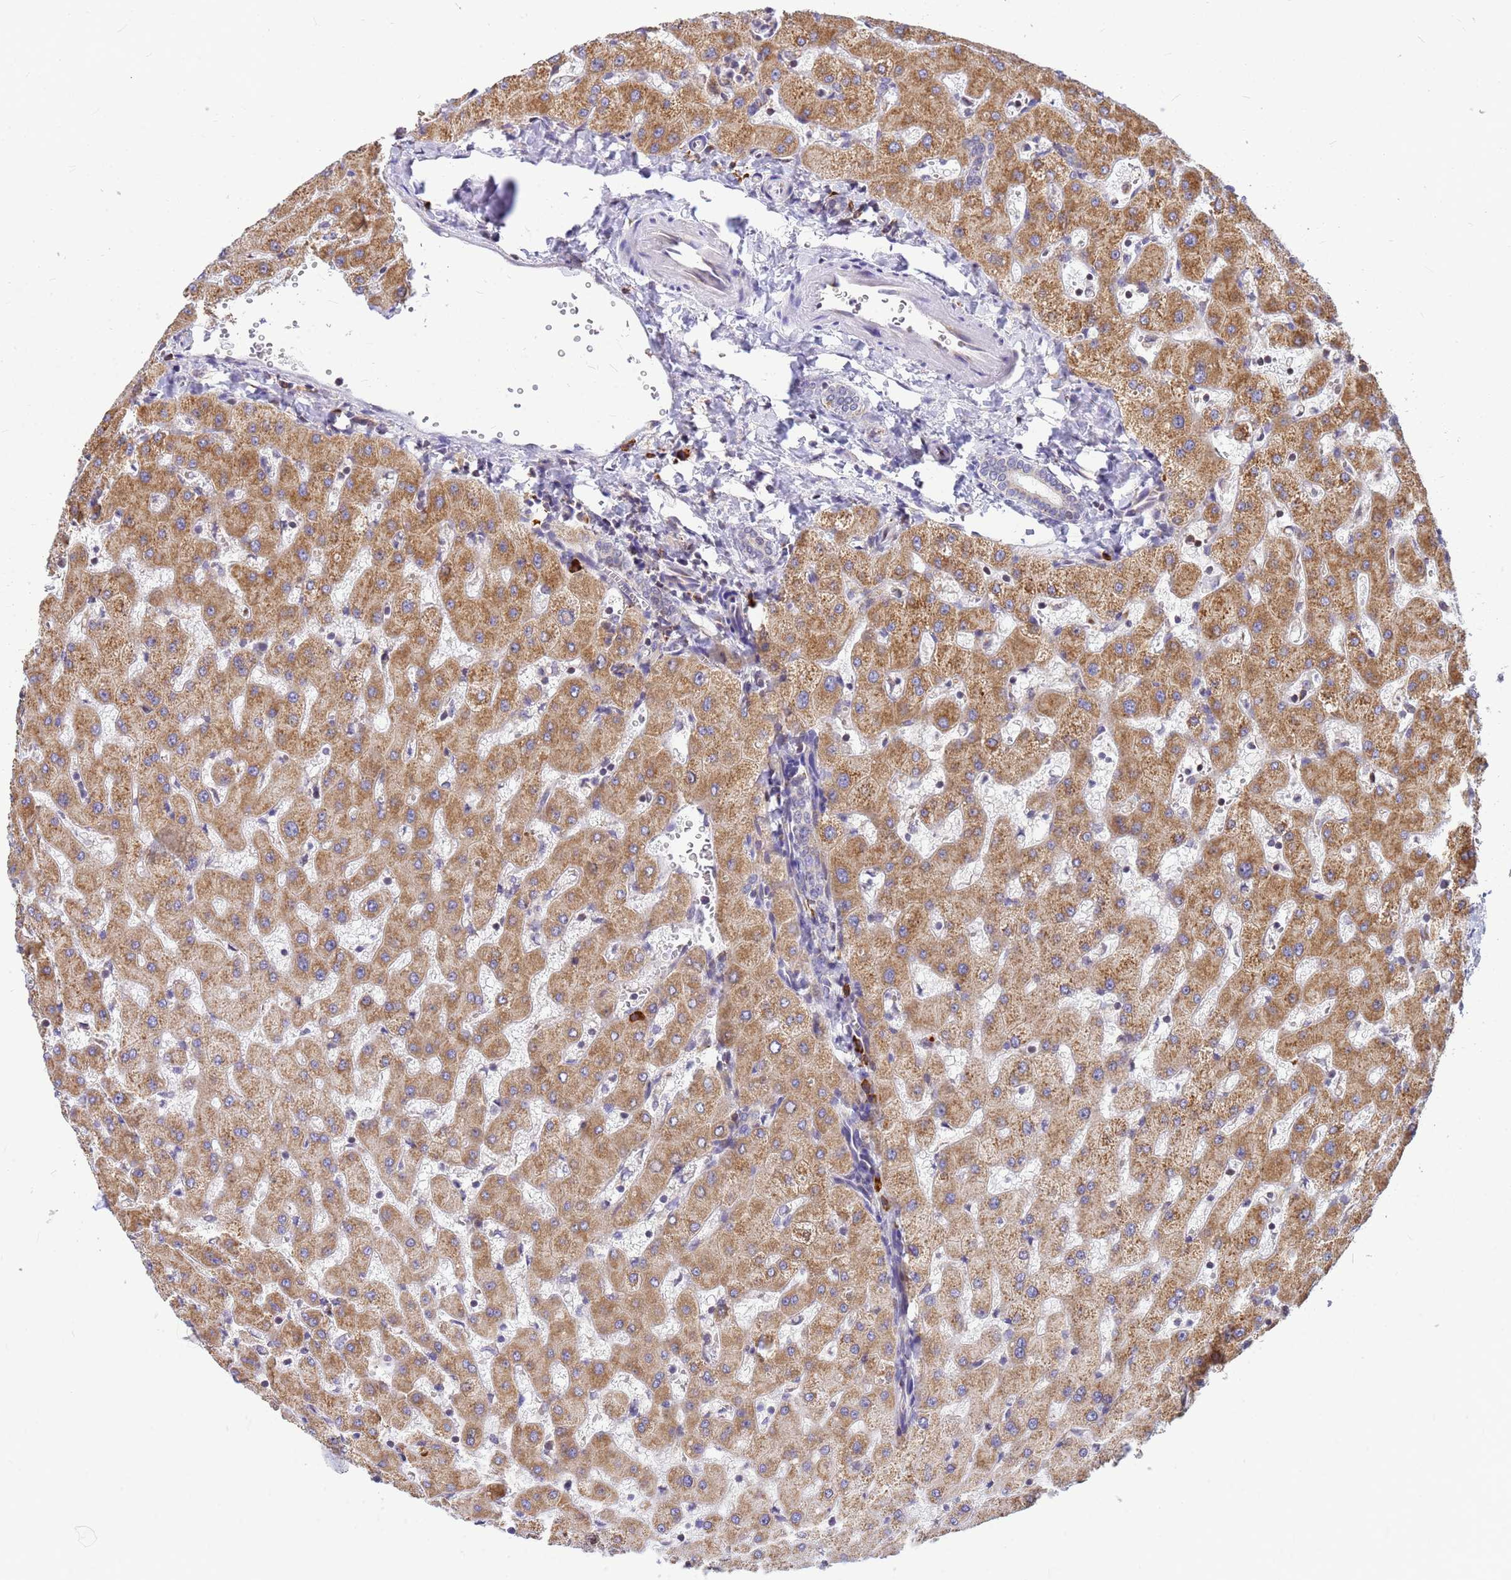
{"staining": {"intensity": "negative", "quantity": "none", "location": "none"}, "tissue": "liver", "cell_type": "Cholangiocytes", "image_type": "normal", "snomed": [{"axis": "morphology", "description": "Normal tissue, NOS"}, {"axis": "topography", "description": "Liver"}], "caption": "Immunohistochemistry (IHC) micrograph of unremarkable human liver stained for a protein (brown), which exhibits no expression in cholangiocytes. (DAB (3,3'-diaminobenzidine) immunohistochemistry (IHC) with hematoxylin counter stain).", "gene": "SSR4", "patient": {"sex": "female", "age": 63}}